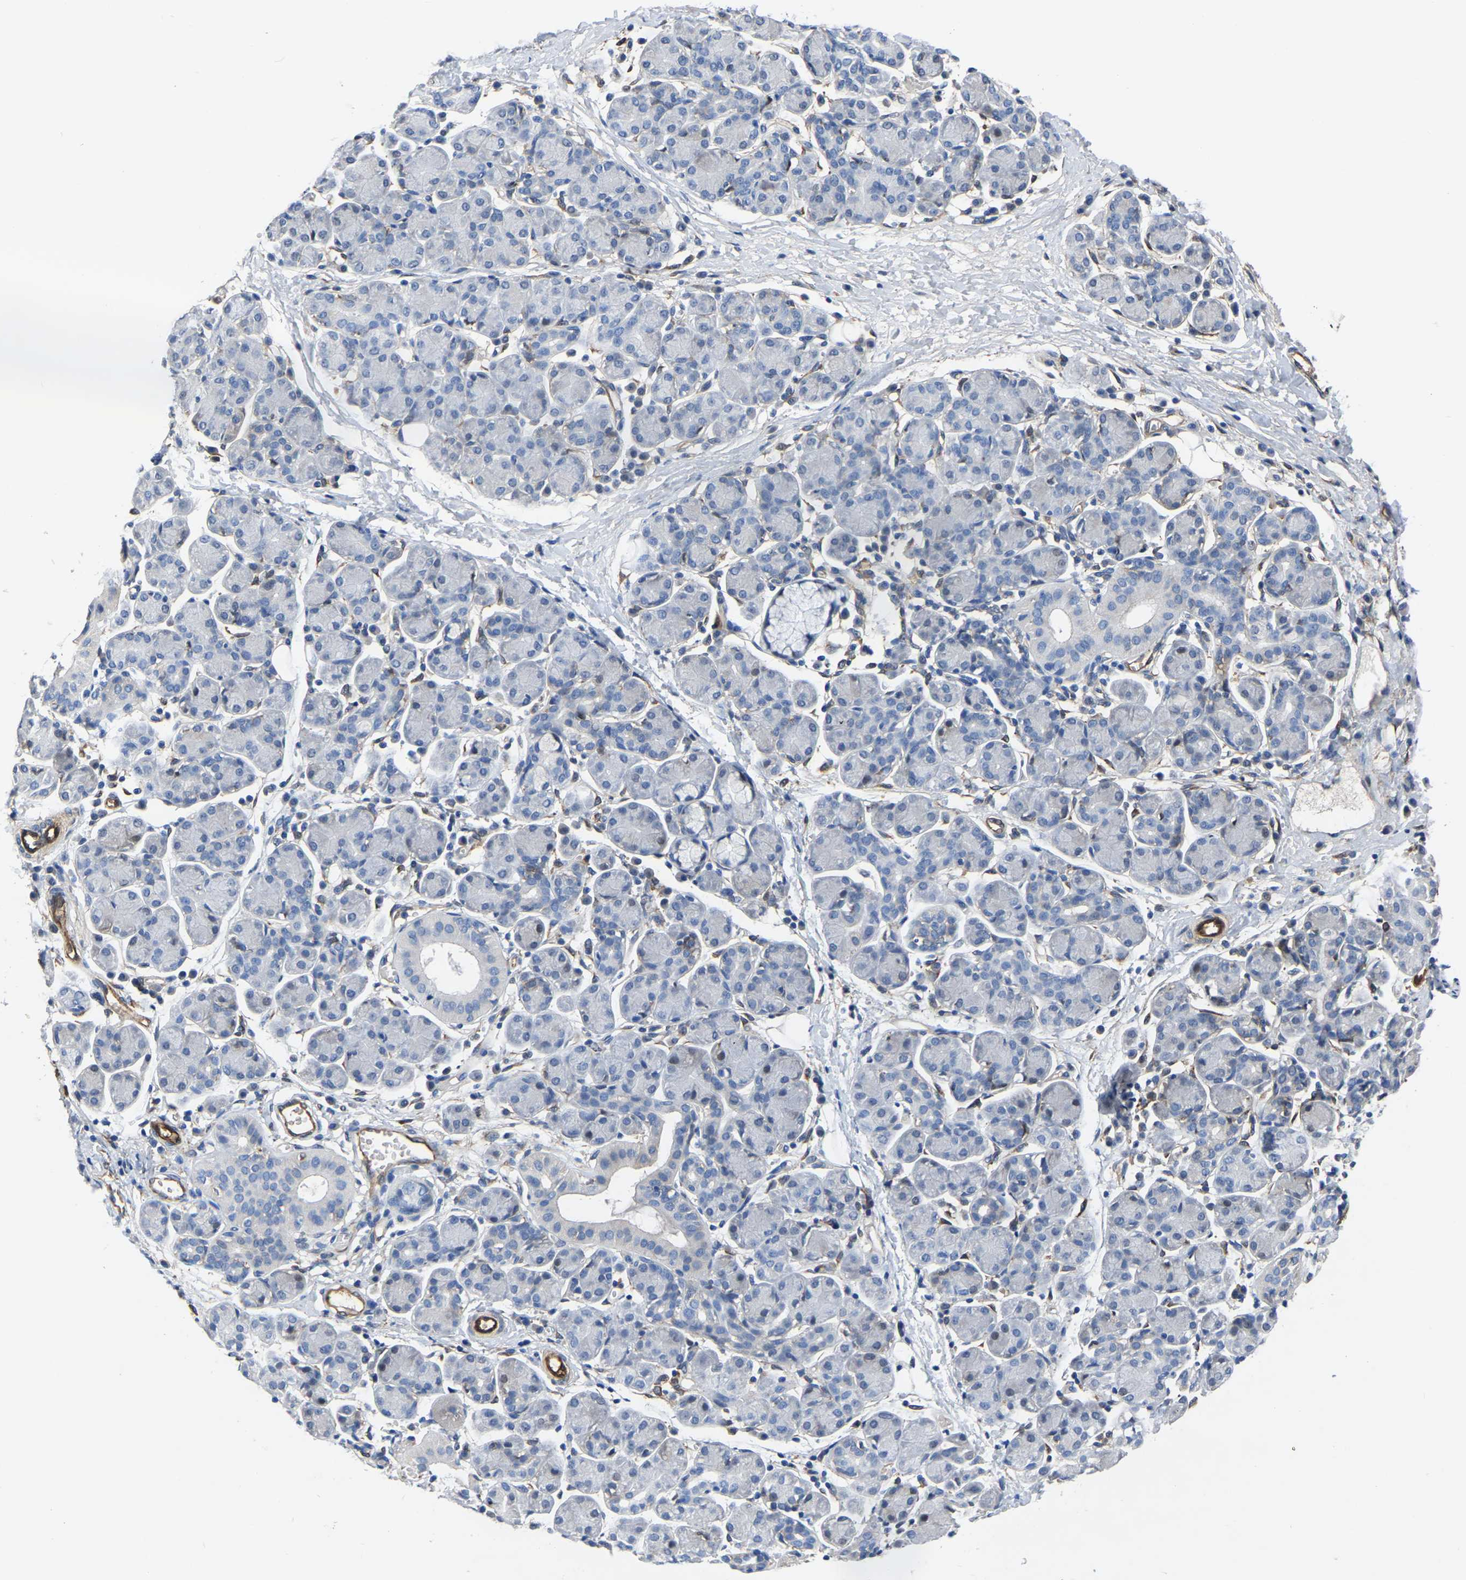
{"staining": {"intensity": "negative", "quantity": "none", "location": "none"}, "tissue": "salivary gland", "cell_type": "Glandular cells", "image_type": "normal", "snomed": [{"axis": "morphology", "description": "Normal tissue, NOS"}, {"axis": "morphology", "description": "Inflammation, NOS"}, {"axis": "topography", "description": "Lymph node"}, {"axis": "topography", "description": "Salivary gland"}], "caption": "Immunohistochemistry (IHC) histopathology image of benign human salivary gland stained for a protein (brown), which demonstrates no positivity in glandular cells.", "gene": "ATG2B", "patient": {"sex": "male", "age": 3}}